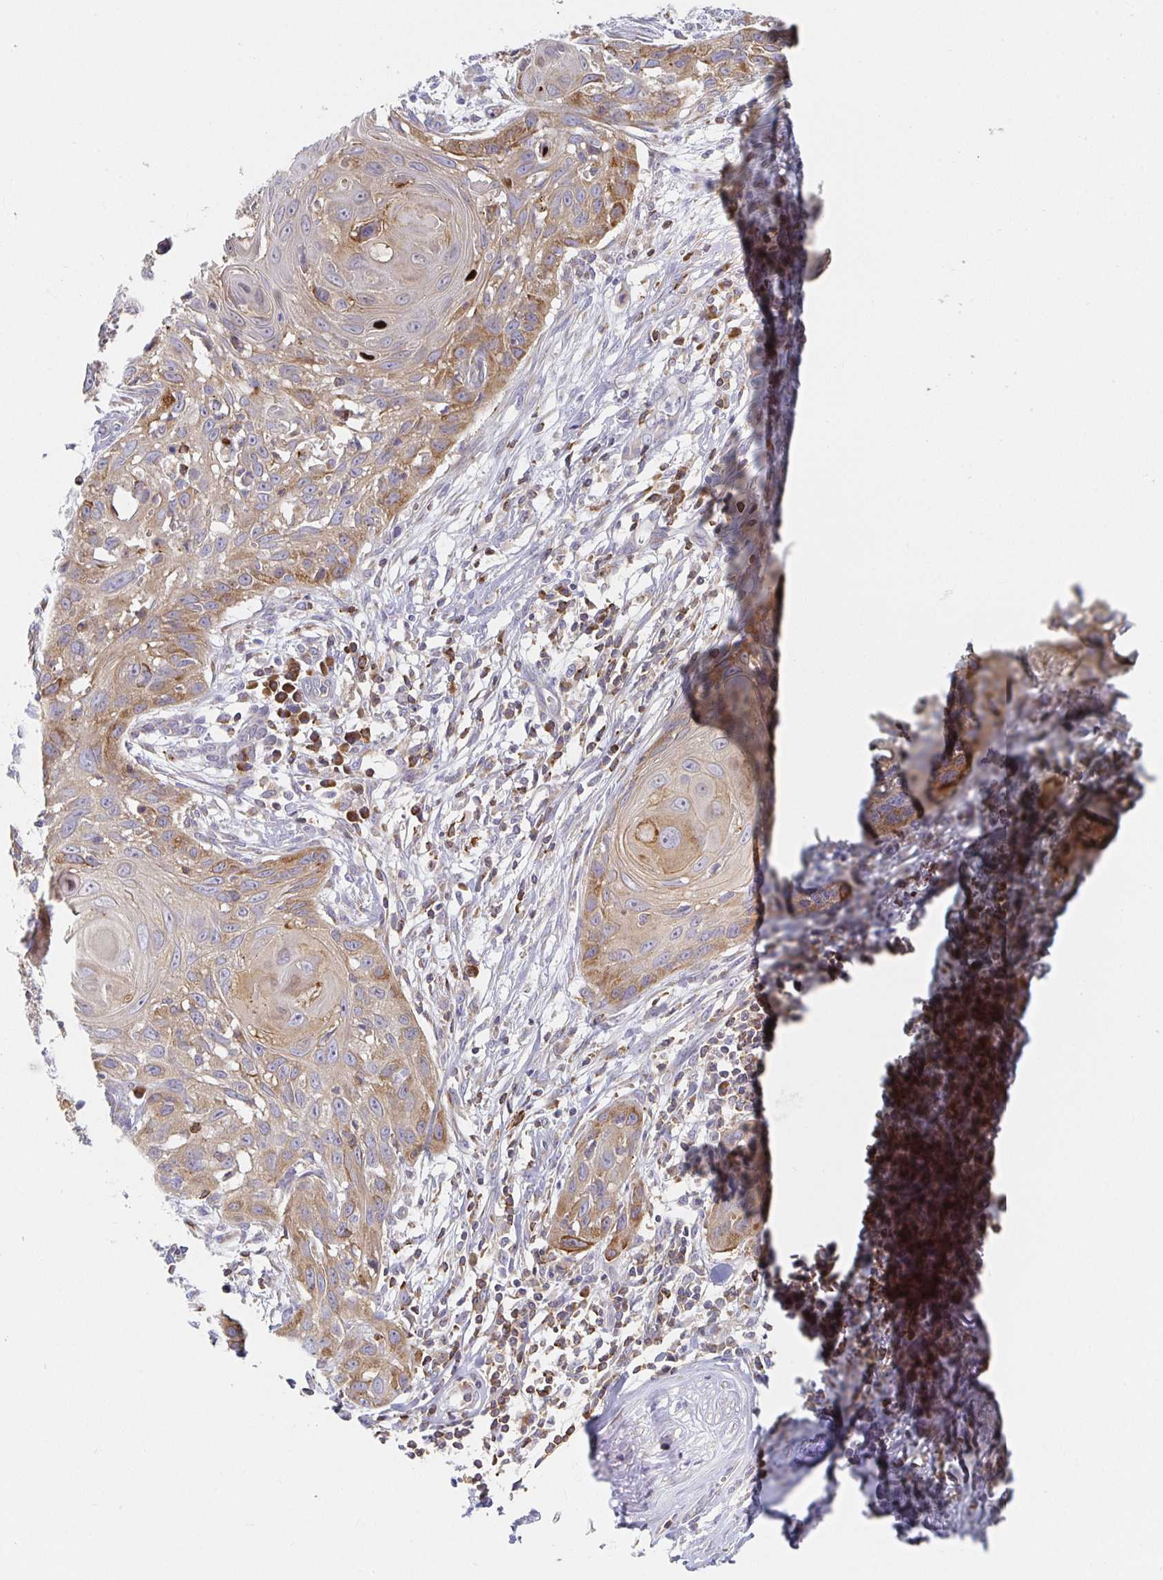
{"staining": {"intensity": "weak", "quantity": "25%-75%", "location": "cytoplasmic/membranous"}, "tissue": "skin cancer", "cell_type": "Tumor cells", "image_type": "cancer", "snomed": [{"axis": "morphology", "description": "Squamous cell carcinoma, NOS"}, {"axis": "topography", "description": "Skin"}, {"axis": "topography", "description": "Vulva"}], "caption": "IHC (DAB) staining of human skin cancer (squamous cell carcinoma) demonstrates weak cytoplasmic/membranous protein staining in approximately 25%-75% of tumor cells.", "gene": "NOMO1", "patient": {"sex": "female", "age": 83}}